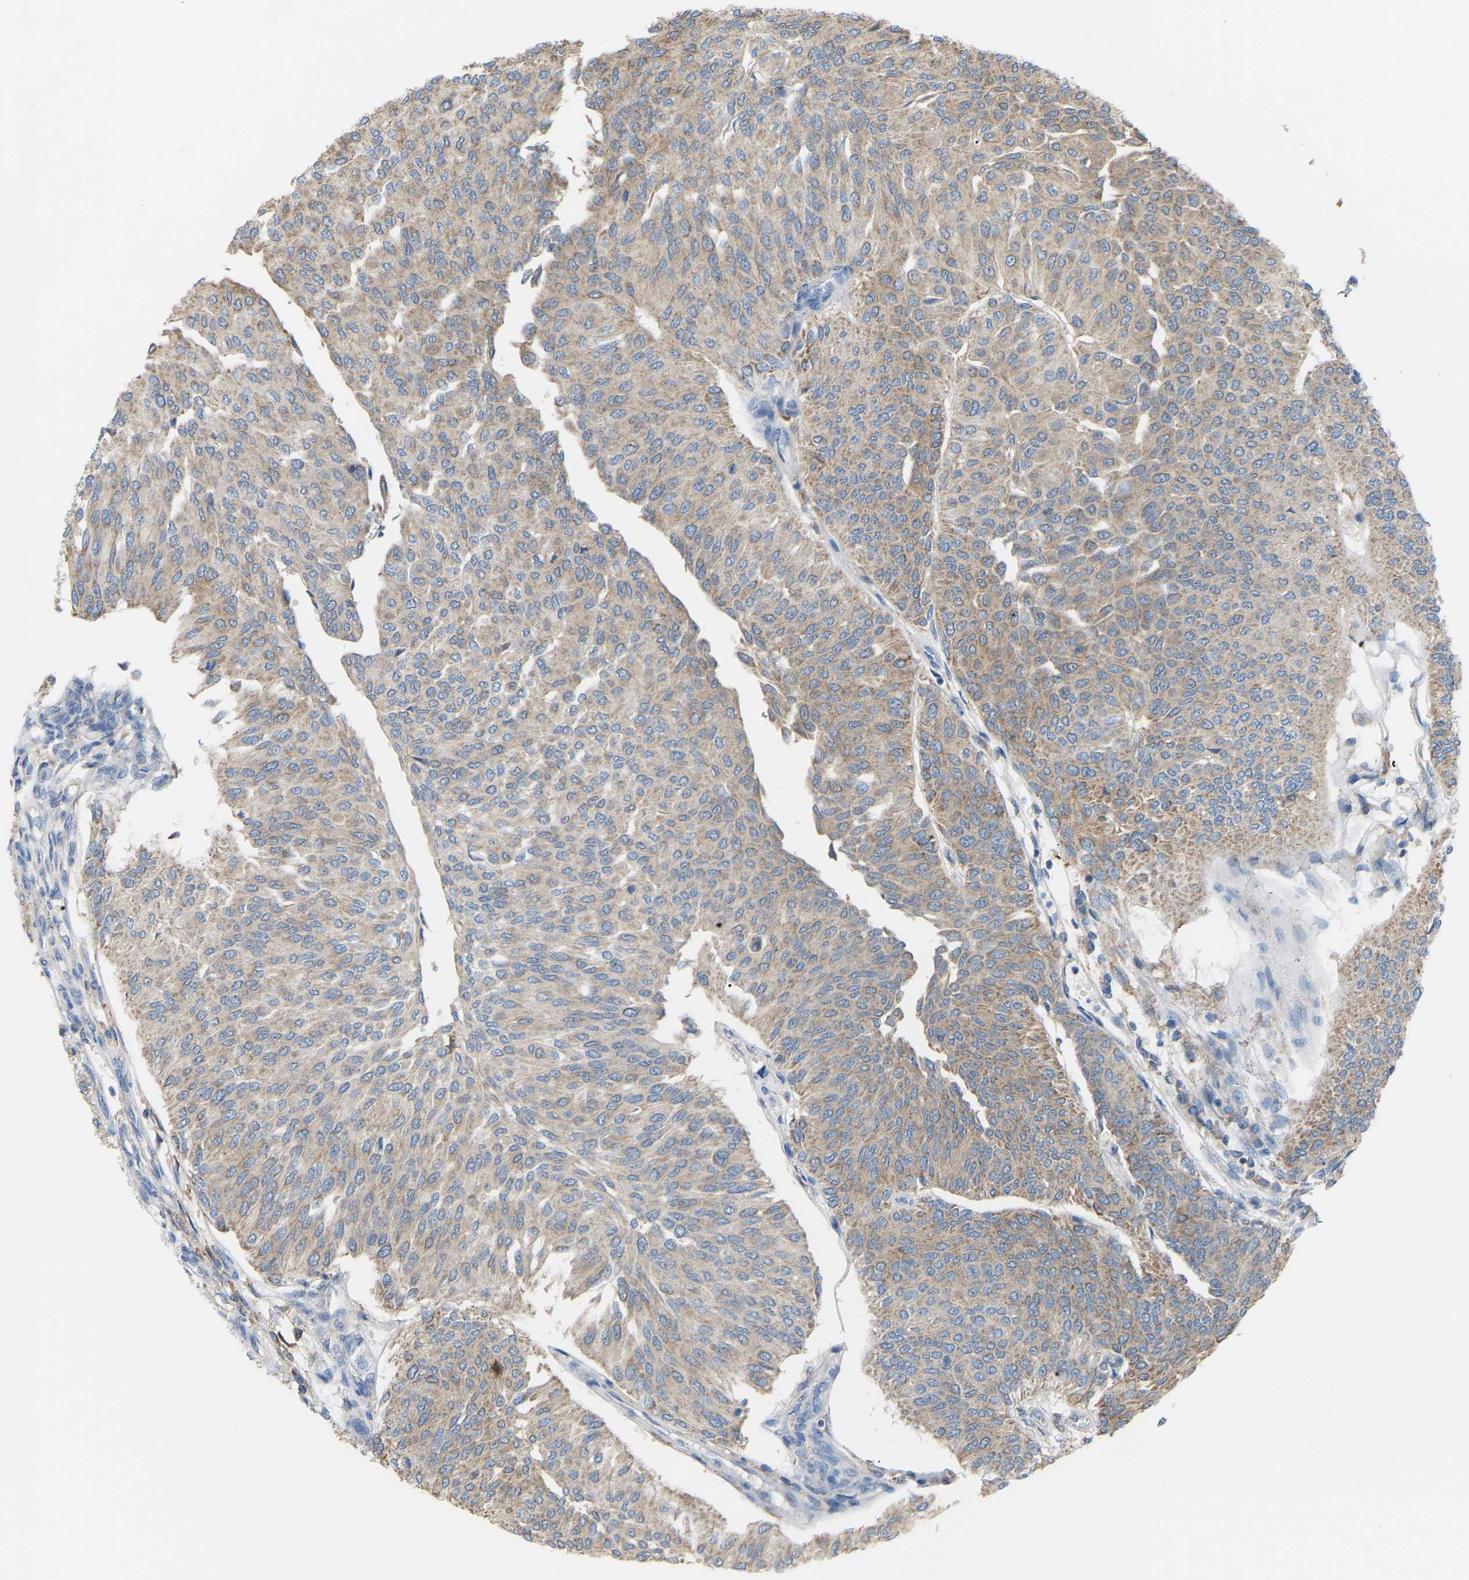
{"staining": {"intensity": "weak", "quantity": ">75%", "location": "cytoplasmic/membranous"}, "tissue": "urothelial cancer", "cell_type": "Tumor cells", "image_type": "cancer", "snomed": [{"axis": "morphology", "description": "Urothelial carcinoma, Low grade"}, {"axis": "topography", "description": "Urinary bladder"}], "caption": "Urothelial cancer stained with a protein marker exhibits weak staining in tumor cells.", "gene": "CROT", "patient": {"sex": "female", "age": 79}}